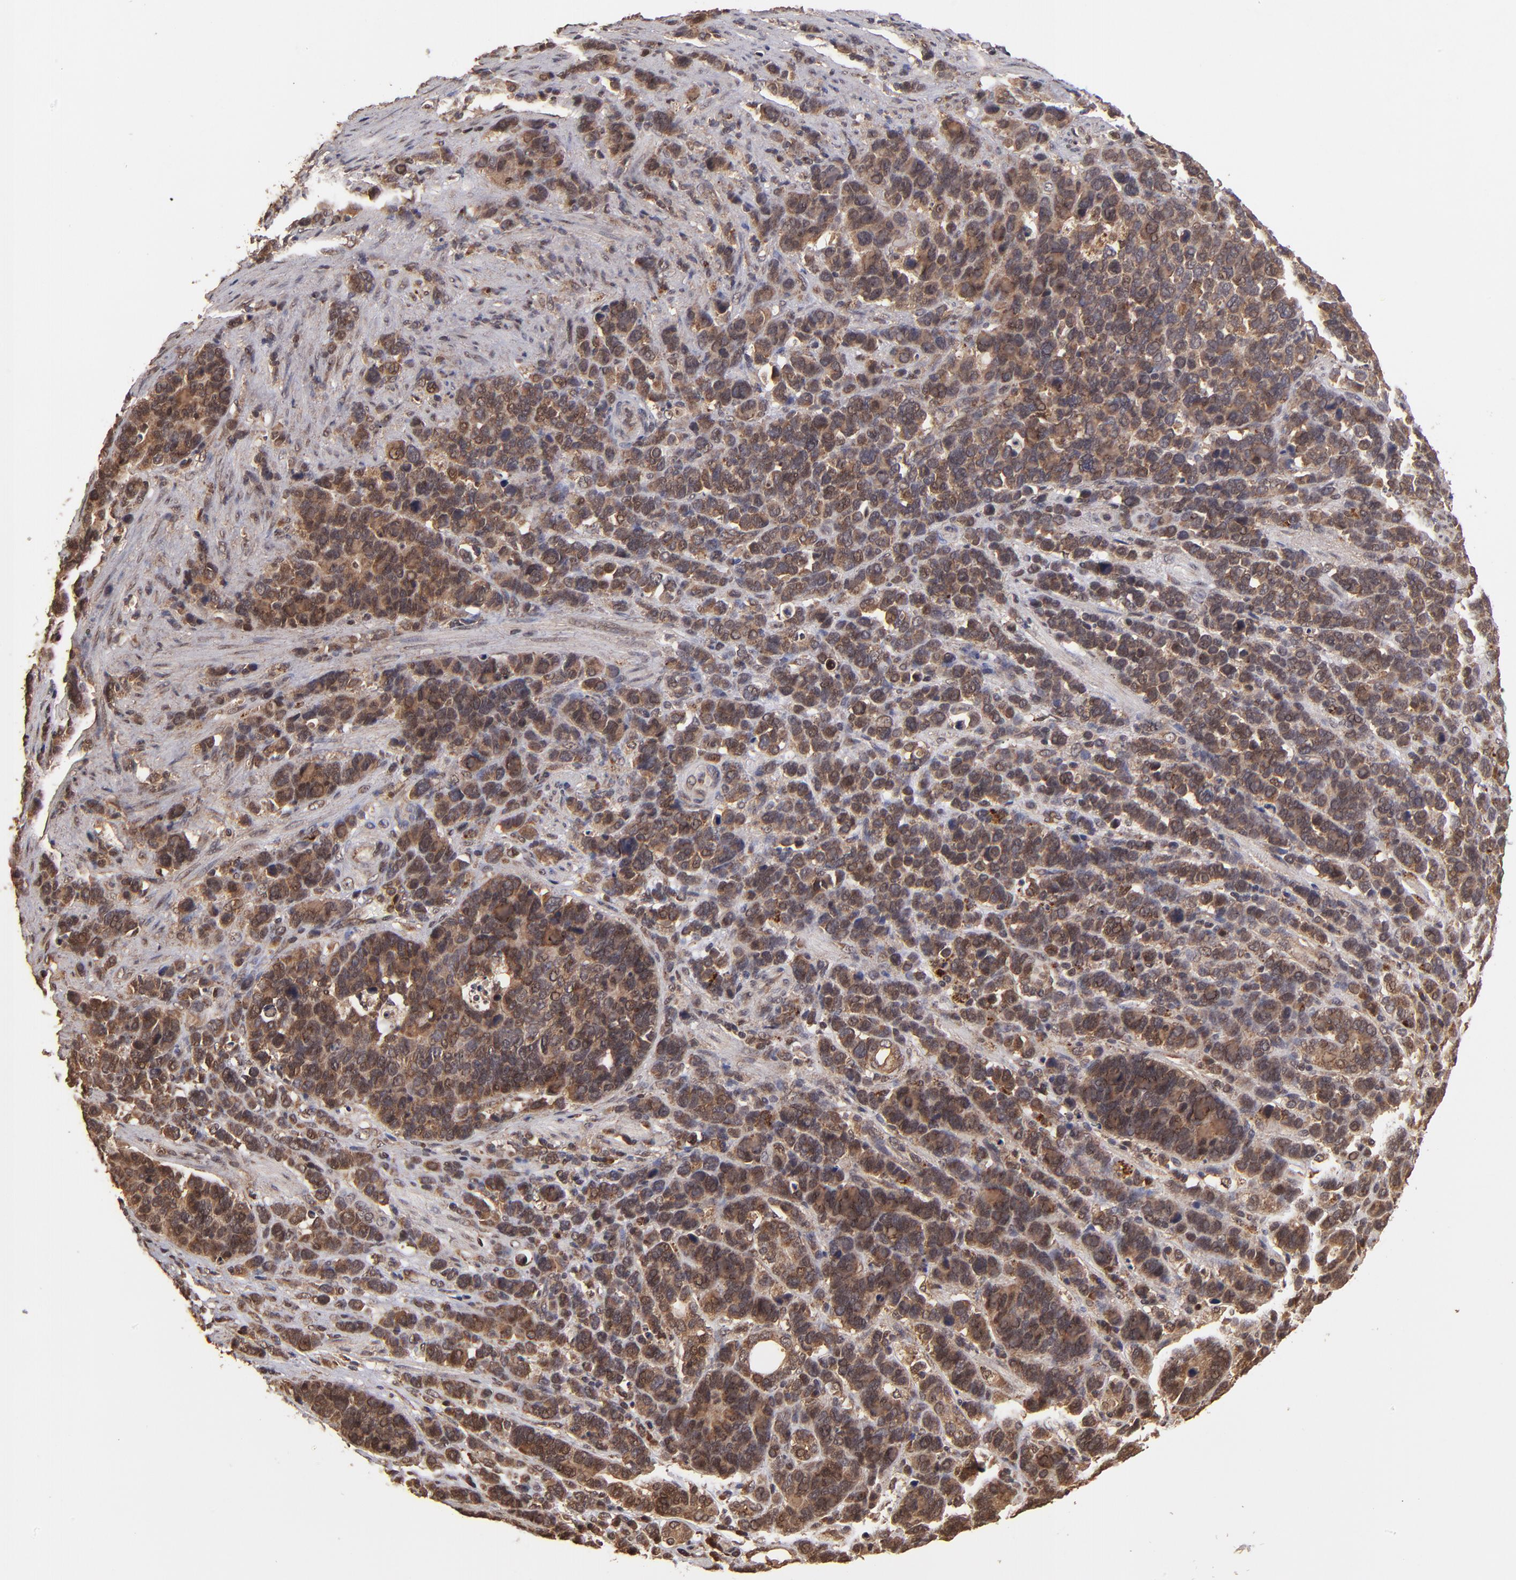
{"staining": {"intensity": "moderate", "quantity": ">75%", "location": "cytoplasmic/membranous"}, "tissue": "stomach cancer", "cell_type": "Tumor cells", "image_type": "cancer", "snomed": [{"axis": "morphology", "description": "Adenocarcinoma, NOS"}, {"axis": "topography", "description": "Stomach, upper"}], "caption": "Moderate cytoplasmic/membranous positivity for a protein is identified in about >75% of tumor cells of stomach cancer (adenocarcinoma) using IHC.", "gene": "NFE2L2", "patient": {"sex": "male", "age": 71}}